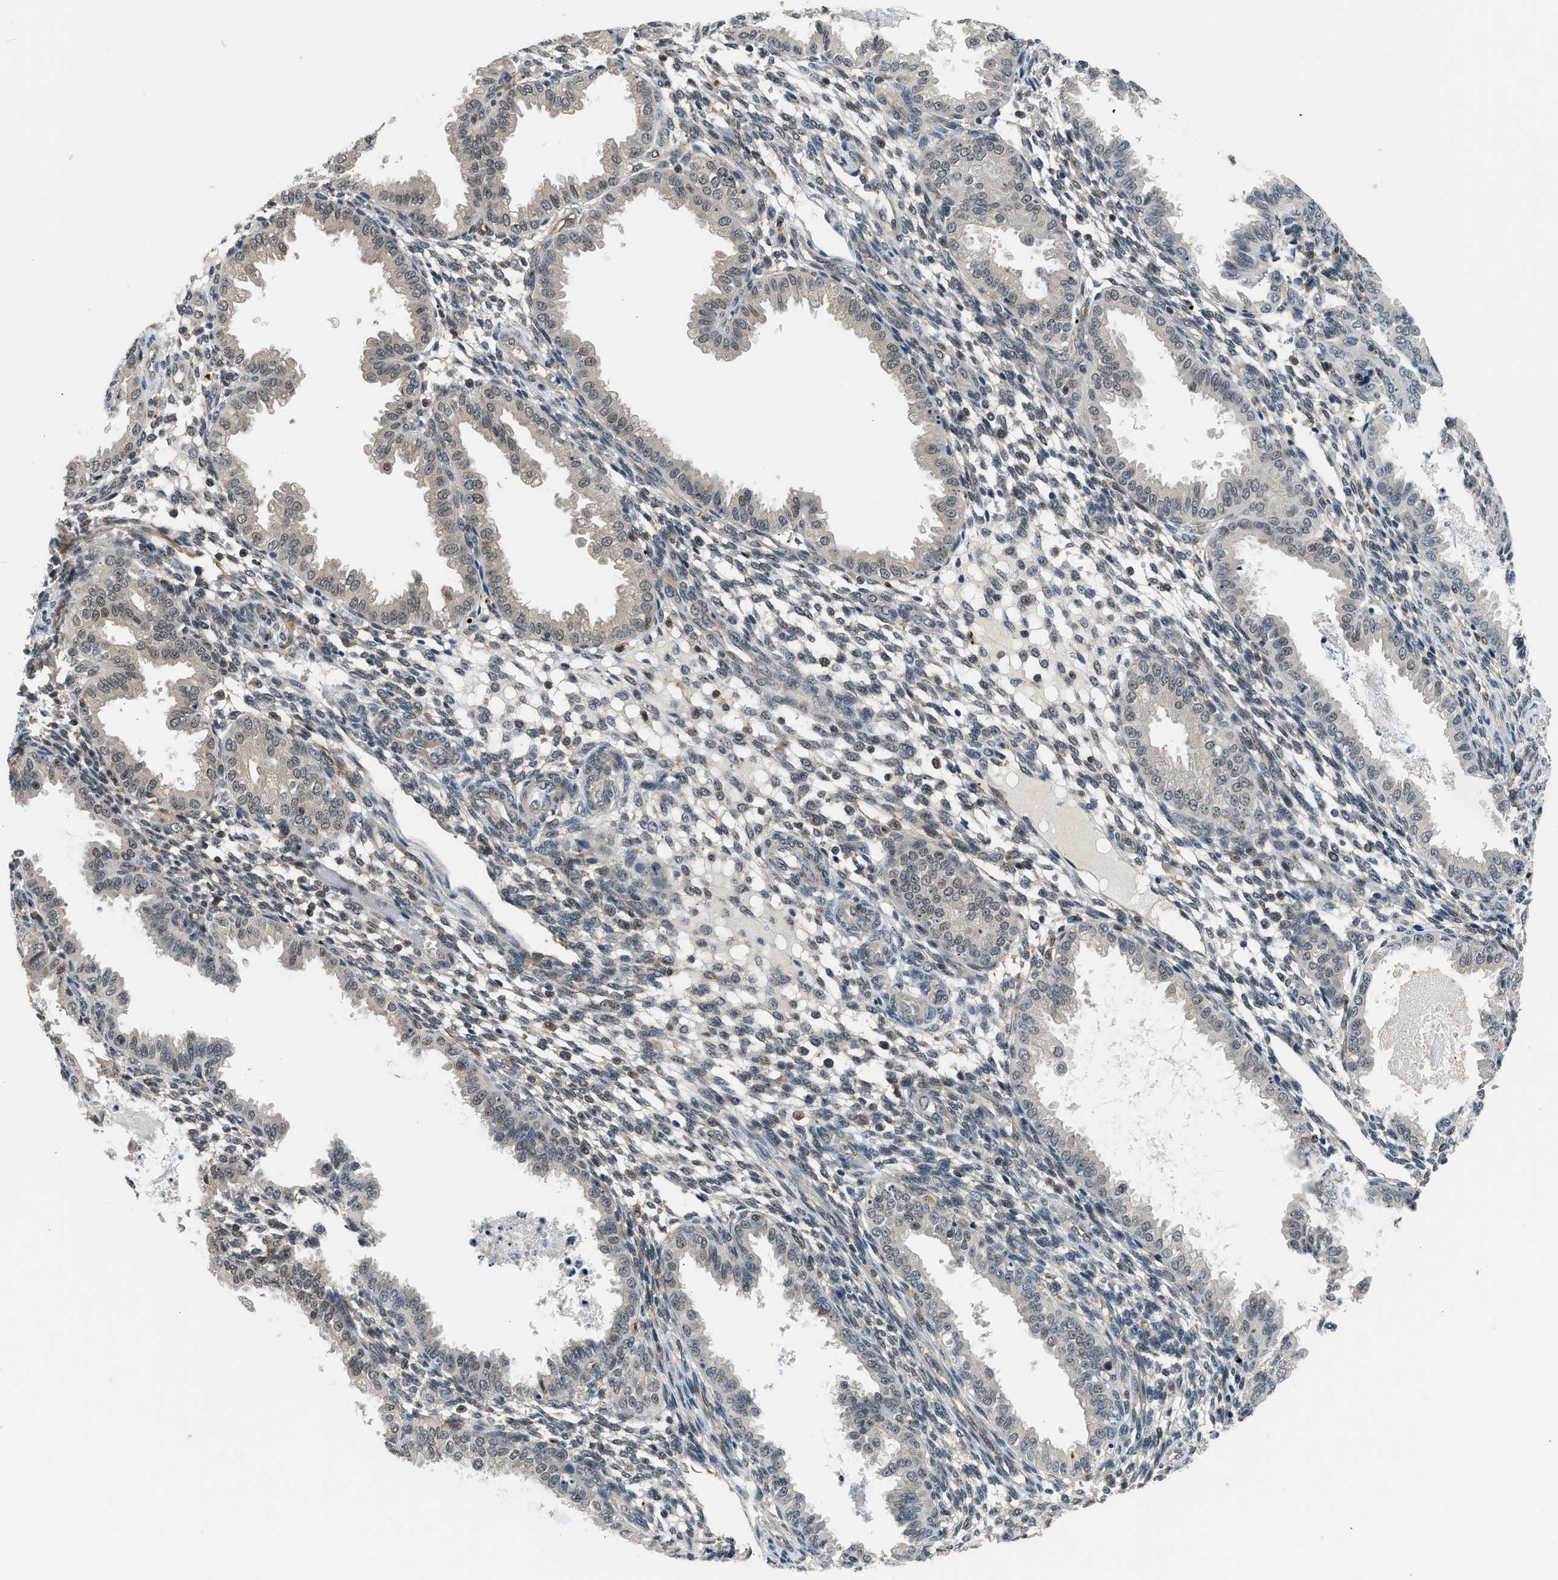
{"staining": {"intensity": "negative", "quantity": "none", "location": "none"}, "tissue": "endometrium", "cell_type": "Cells in endometrial stroma", "image_type": "normal", "snomed": [{"axis": "morphology", "description": "Normal tissue, NOS"}, {"axis": "topography", "description": "Endometrium"}], "caption": "Immunohistochemical staining of unremarkable human endometrium reveals no significant staining in cells in endometrial stroma. (Immunohistochemistry (ihc), brightfield microscopy, high magnification).", "gene": "MTMR1", "patient": {"sex": "female", "age": 33}}